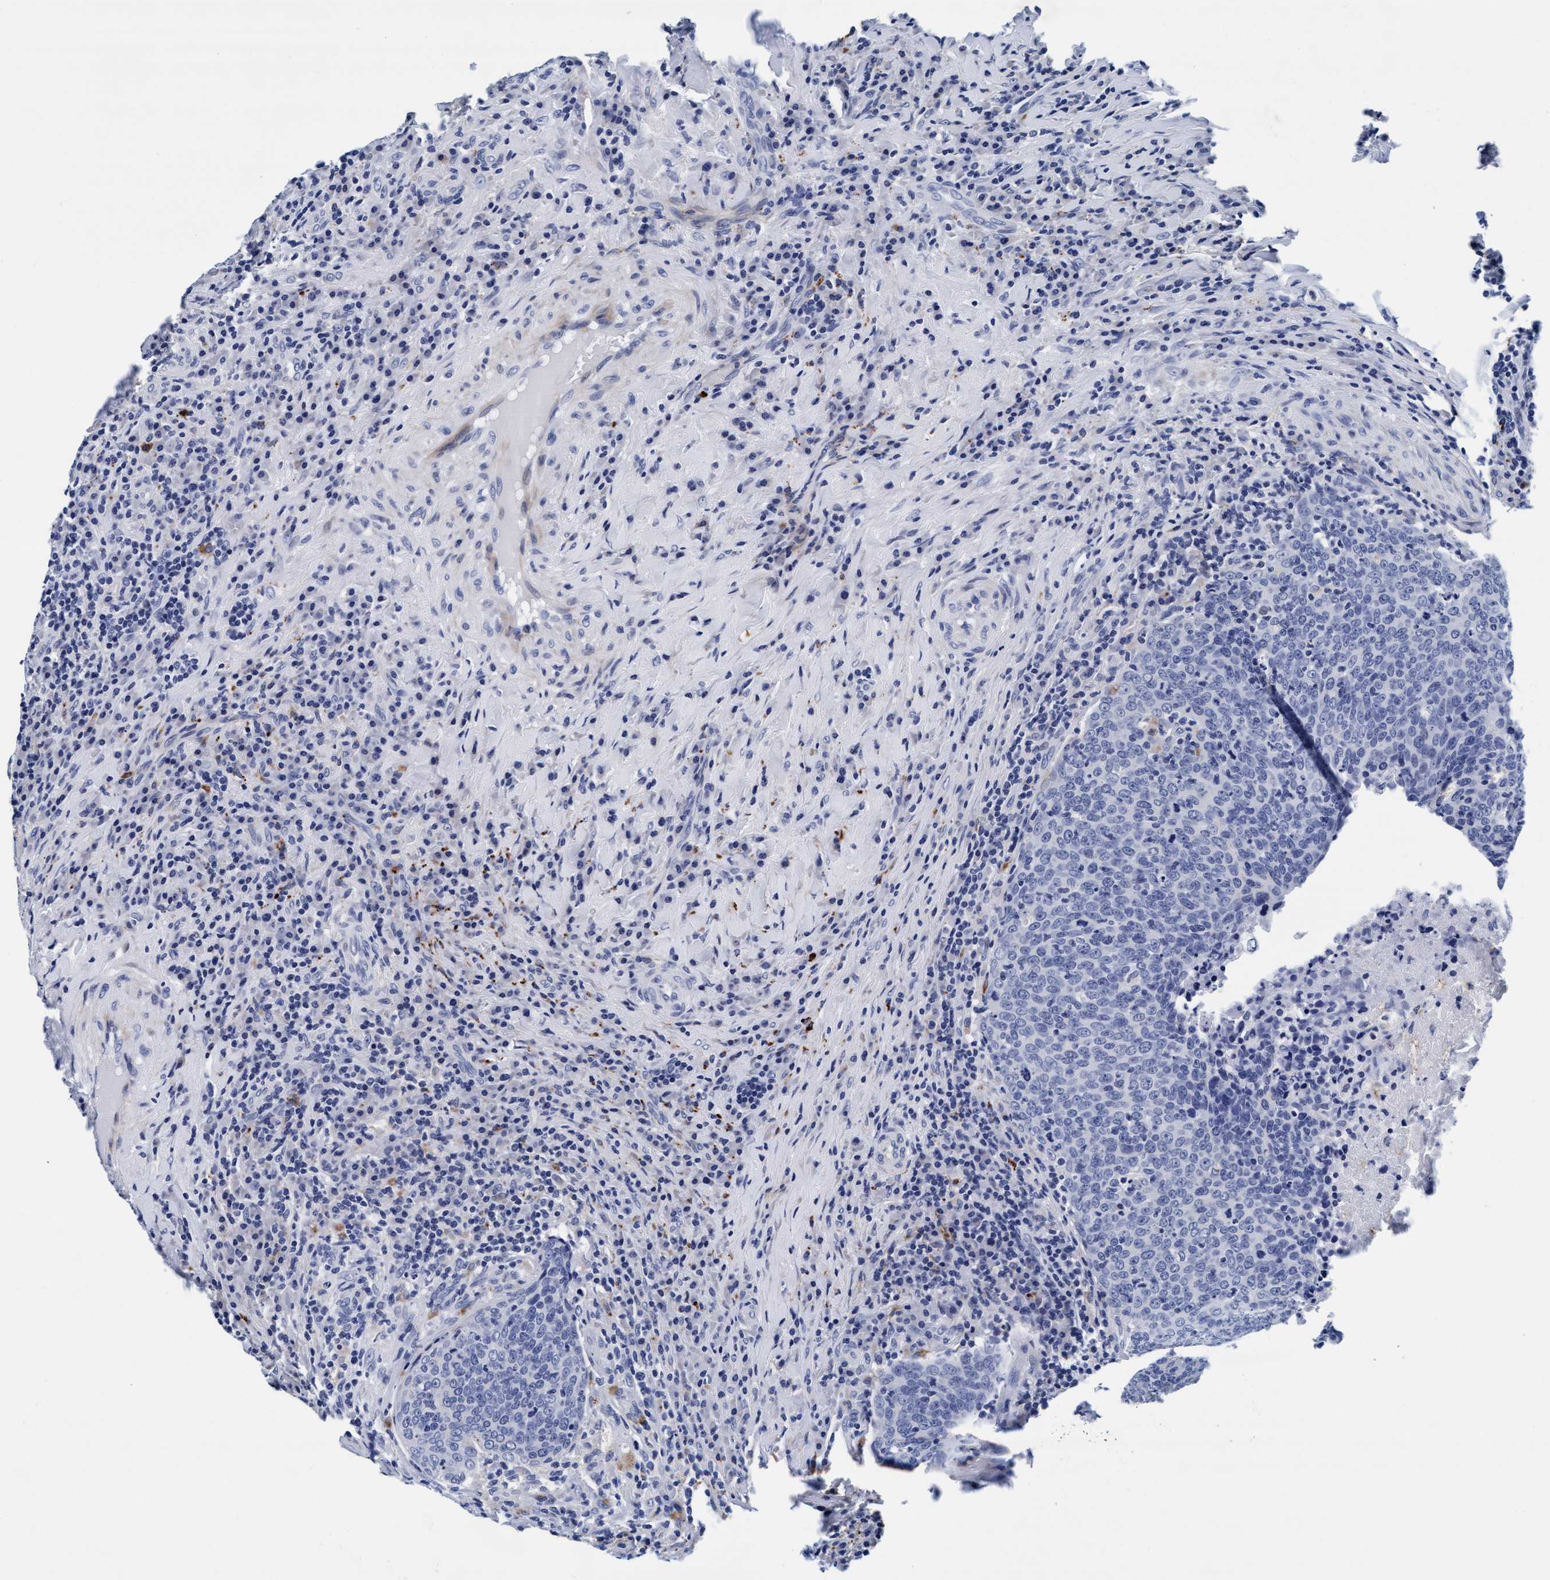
{"staining": {"intensity": "negative", "quantity": "none", "location": "none"}, "tissue": "head and neck cancer", "cell_type": "Tumor cells", "image_type": "cancer", "snomed": [{"axis": "morphology", "description": "Squamous cell carcinoma, NOS"}, {"axis": "morphology", "description": "Squamous cell carcinoma, metastatic, NOS"}, {"axis": "topography", "description": "Lymph node"}, {"axis": "topography", "description": "Head-Neck"}], "caption": "Head and neck cancer stained for a protein using immunohistochemistry (IHC) demonstrates no staining tumor cells.", "gene": "ARSG", "patient": {"sex": "male", "age": 62}}